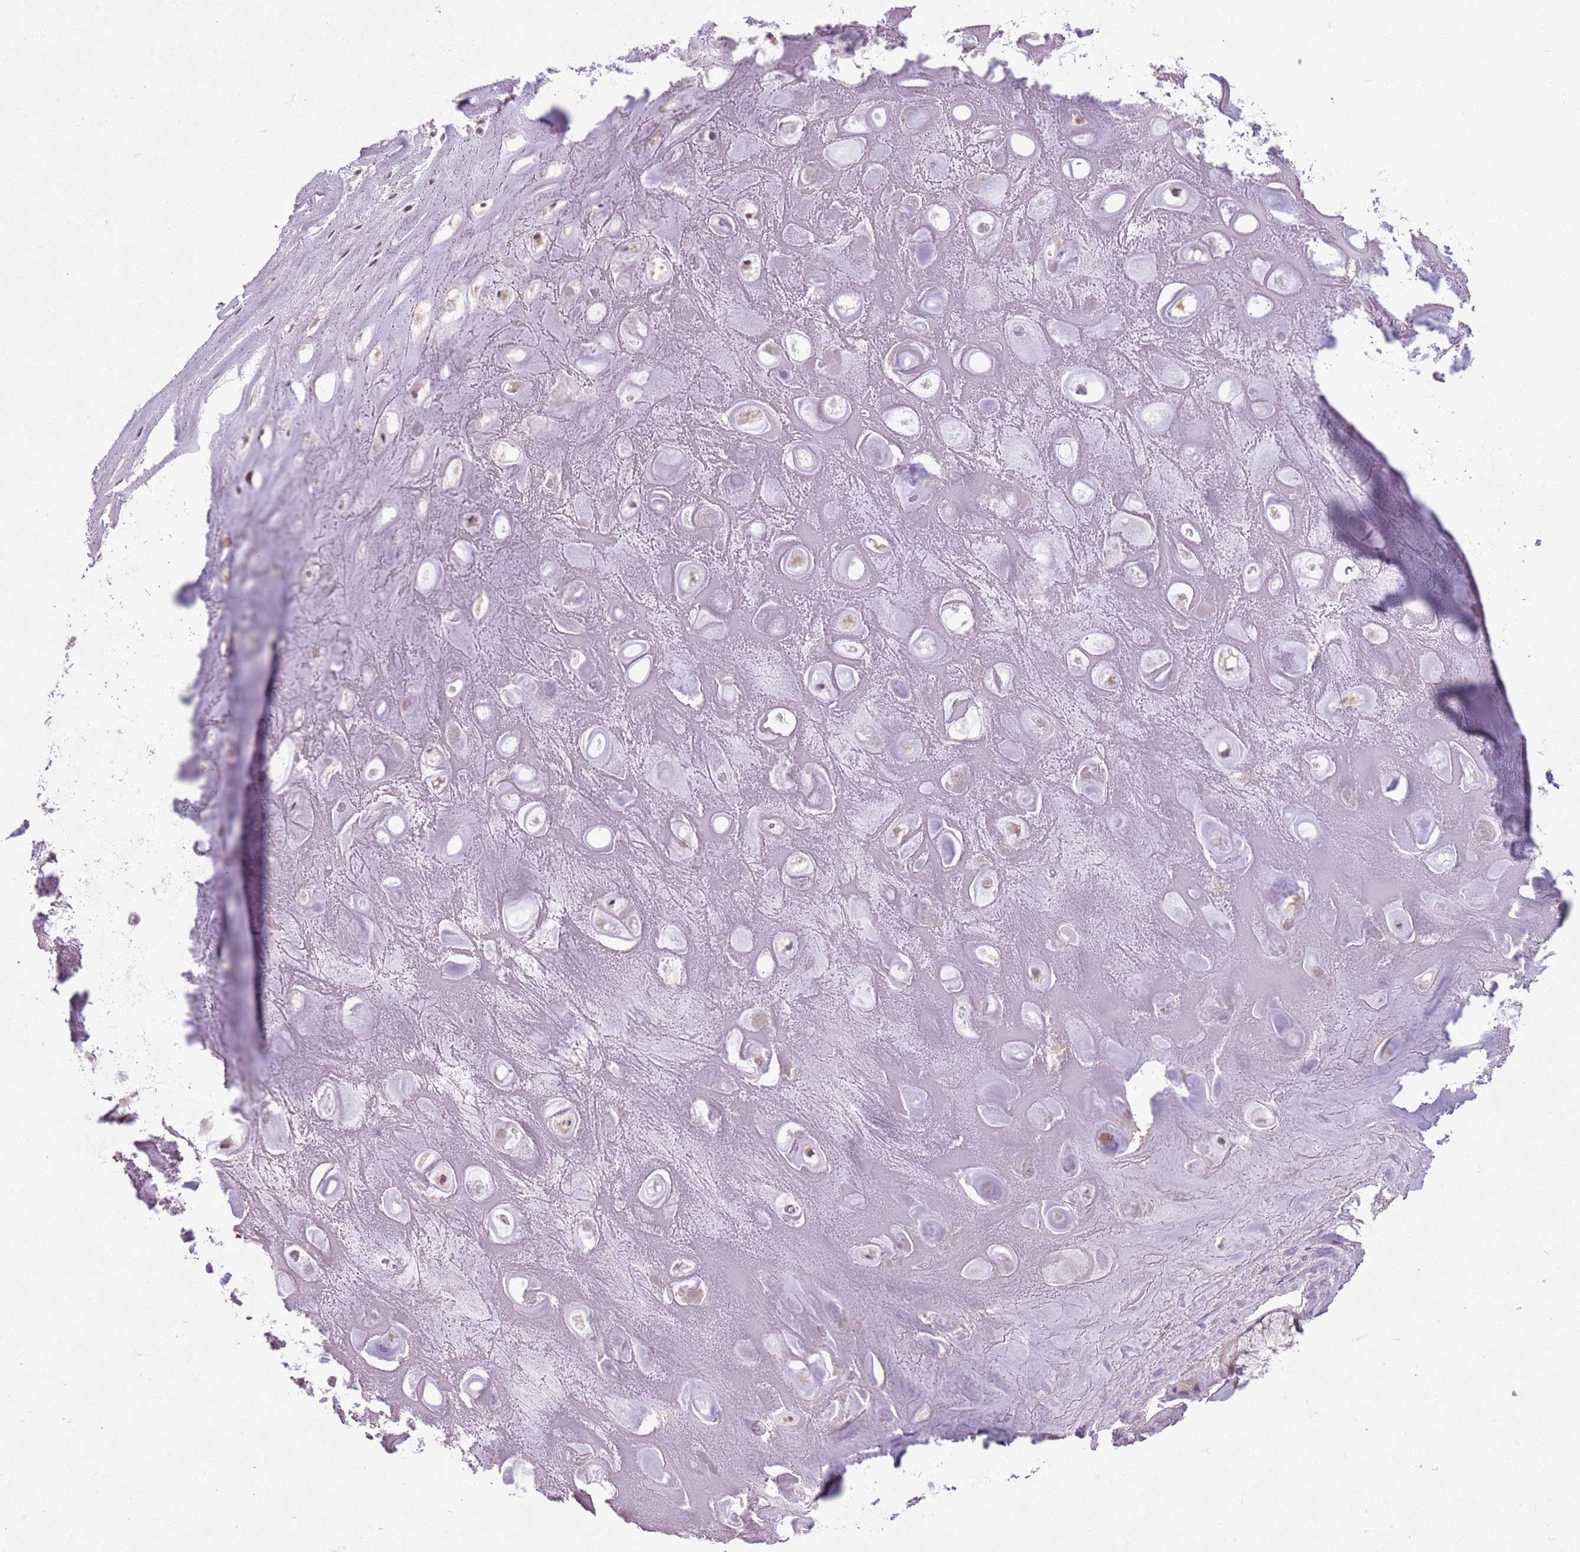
{"staining": {"intensity": "negative", "quantity": "none", "location": "none"}, "tissue": "adipose tissue", "cell_type": "Adipocytes", "image_type": "normal", "snomed": [{"axis": "morphology", "description": "Normal tissue, NOS"}, {"axis": "topography", "description": "Cartilage tissue"}], "caption": "This micrograph is of unremarkable adipose tissue stained with immunohistochemistry to label a protein in brown with the nuclei are counter-stained blue. There is no expression in adipocytes.", "gene": "ADCY7", "patient": {"sex": "male", "age": 81}}